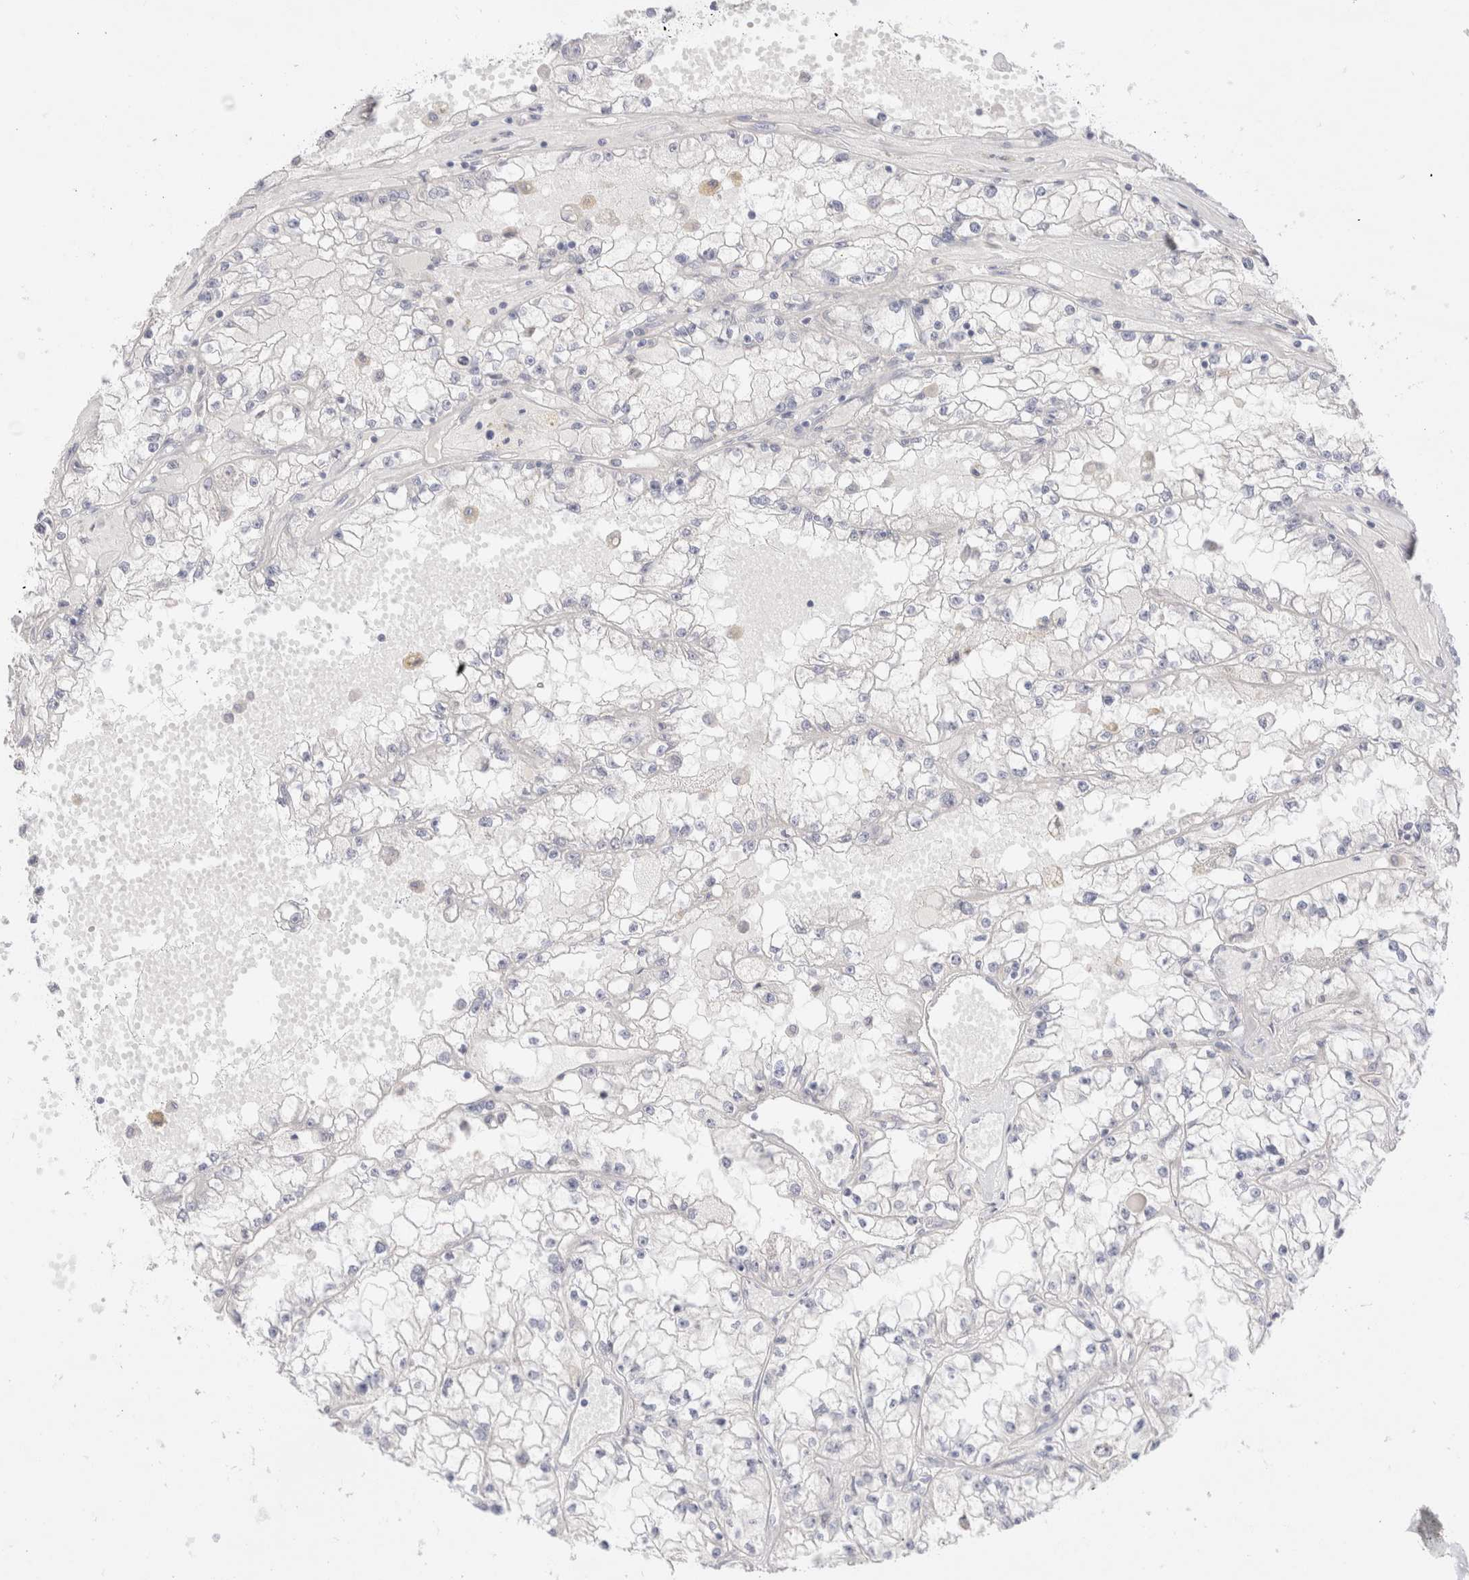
{"staining": {"intensity": "negative", "quantity": "none", "location": "none"}, "tissue": "renal cancer", "cell_type": "Tumor cells", "image_type": "cancer", "snomed": [{"axis": "morphology", "description": "Adenocarcinoma, NOS"}, {"axis": "topography", "description": "Kidney"}], "caption": "High magnification brightfield microscopy of renal adenocarcinoma stained with DAB (3,3'-diaminobenzidine) (brown) and counterstained with hematoxylin (blue): tumor cells show no significant staining.", "gene": "SPATA20", "patient": {"sex": "male", "age": 56}}